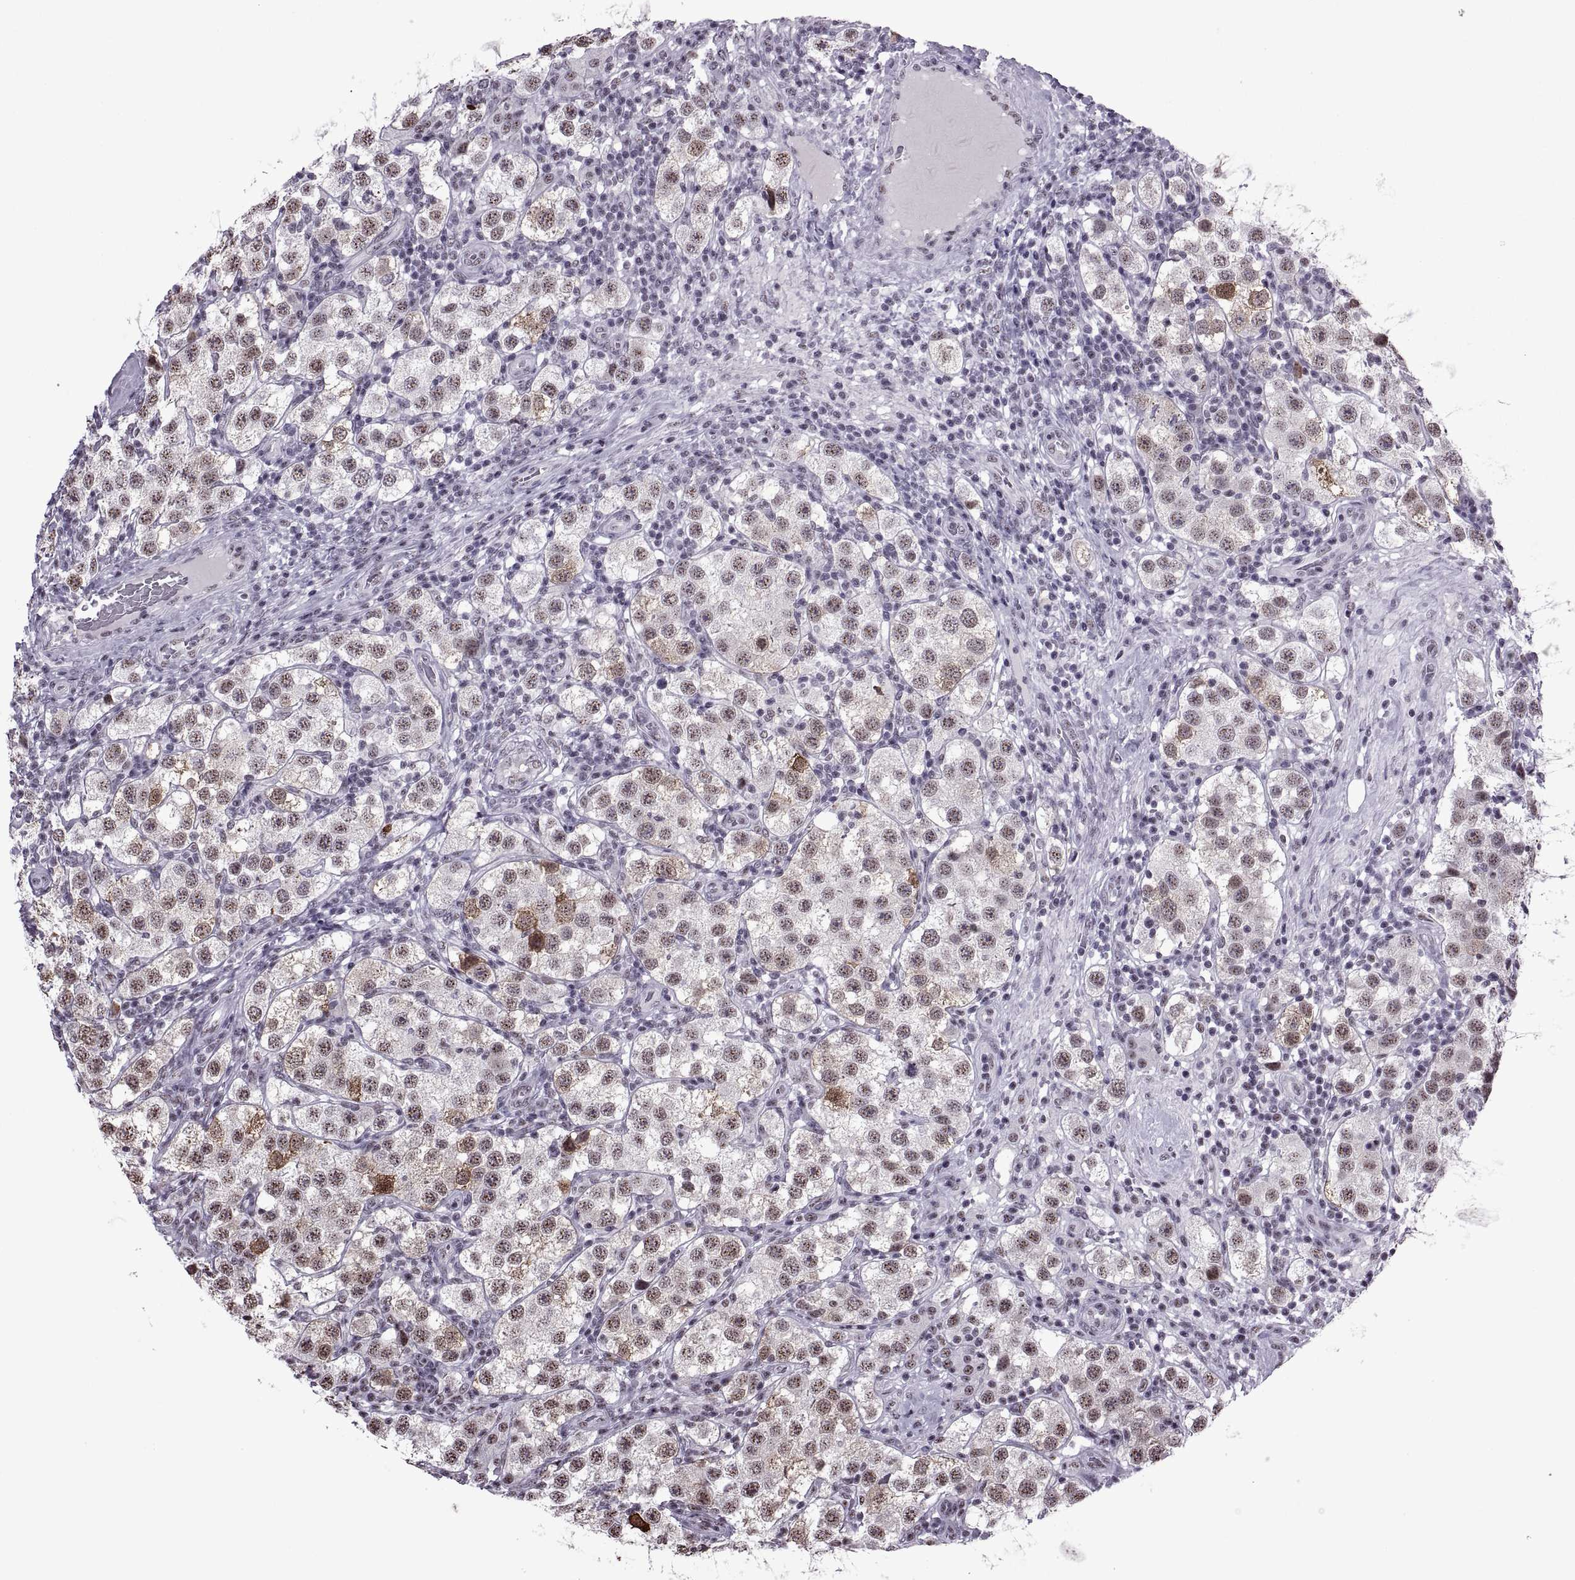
{"staining": {"intensity": "strong", "quantity": "<25%", "location": "cytoplasmic/membranous"}, "tissue": "testis cancer", "cell_type": "Tumor cells", "image_type": "cancer", "snomed": [{"axis": "morphology", "description": "Seminoma, NOS"}, {"axis": "topography", "description": "Testis"}], "caption": "A micrograph of testis cancer (seminoma) stained for a protein displays strong cytoplasmic/membranous brown staining in tumor cells.", "gene": "MAGEA4", "patient": {"sex": "male", "age": 37}}